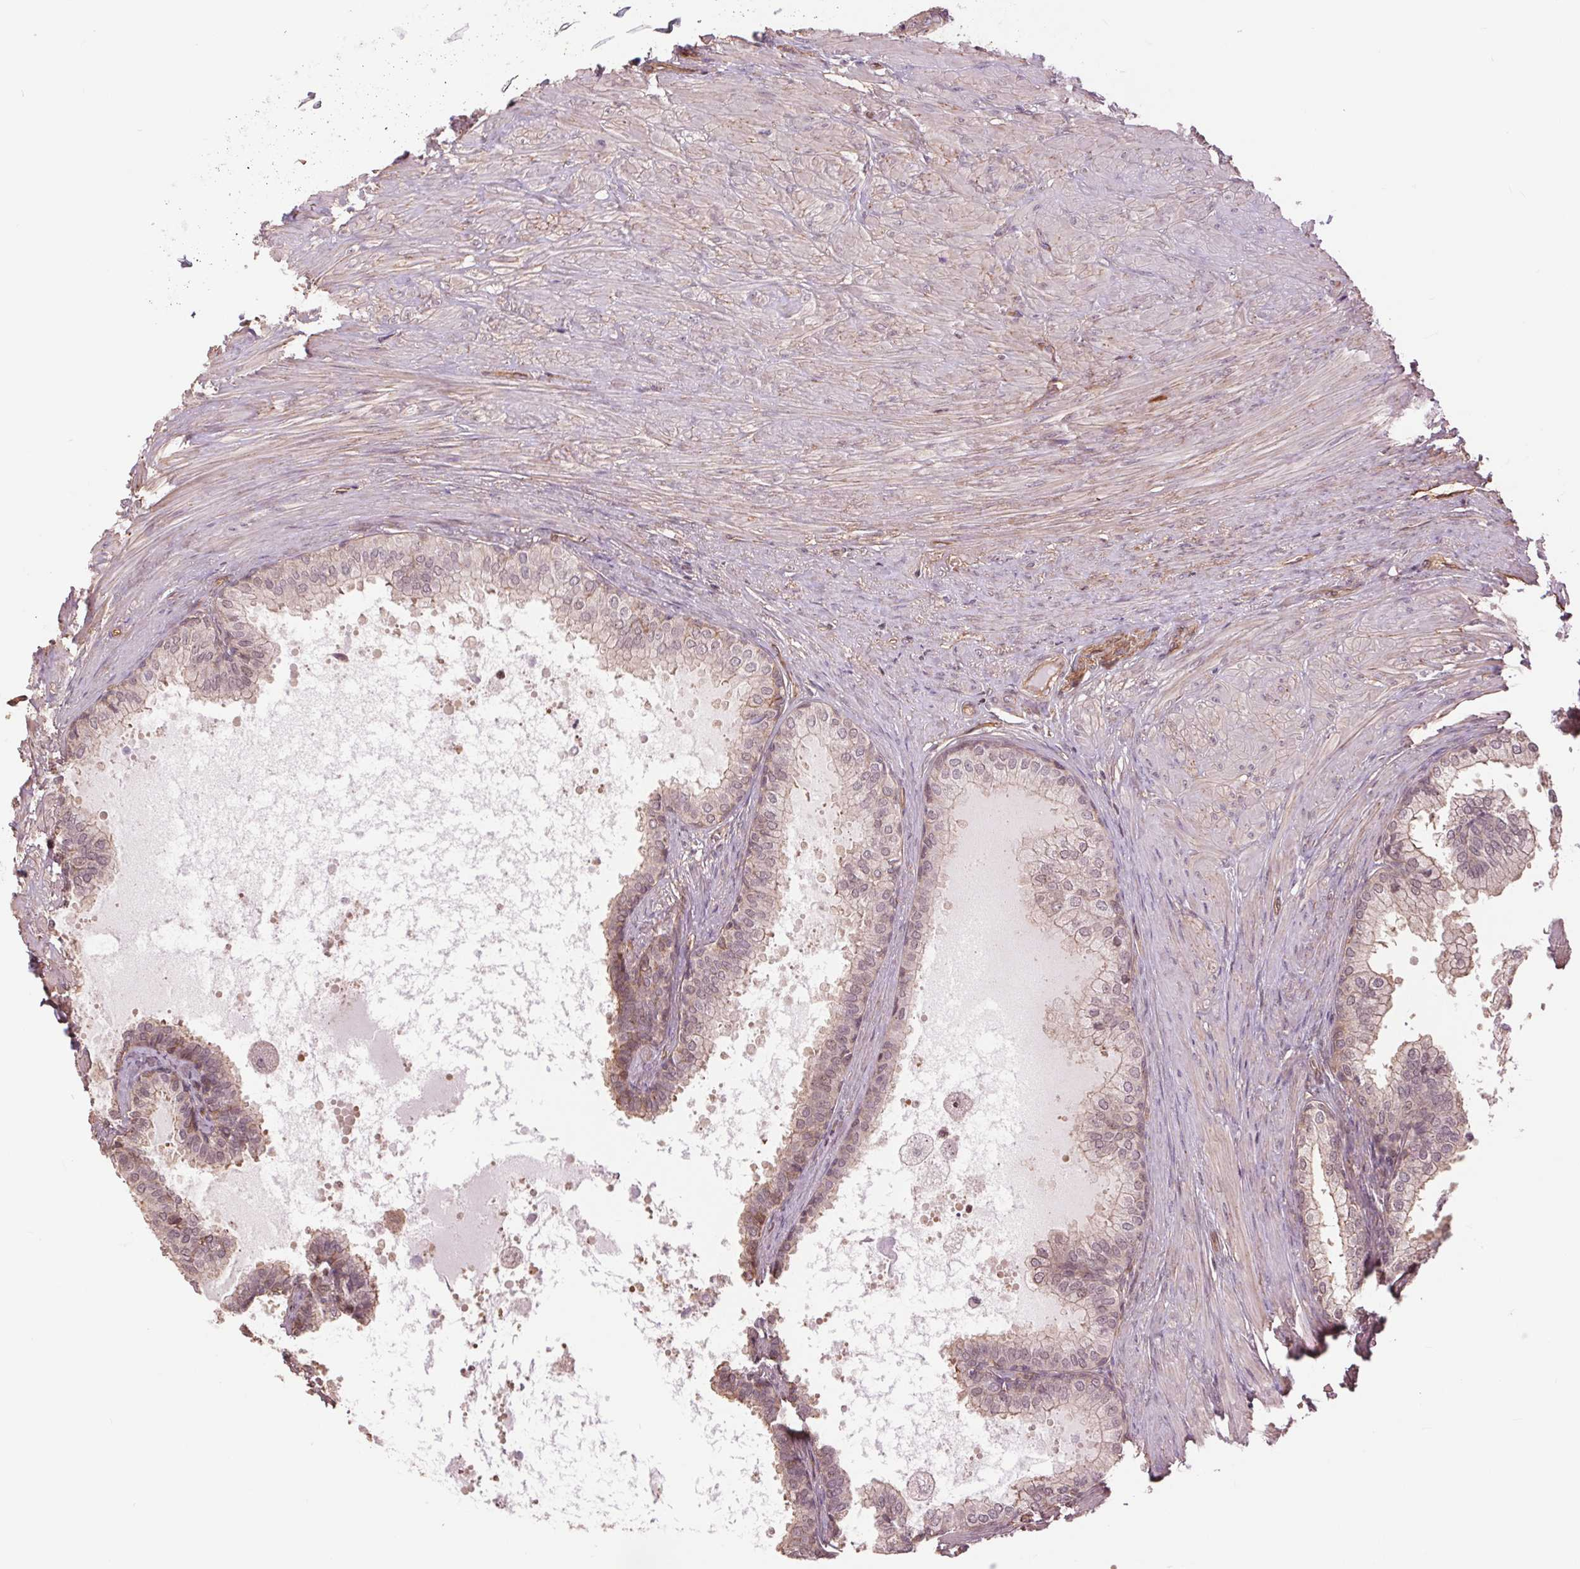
{"staining": {"intensity": "moderate", "quantity": "25%-75%", "location": "cytoplasmic/membranous"}, "tissue": "prostate", "cell_type": "Glandular cells", "image_type": "normal", "snomed": [{"axis": "morphology", "description": "Normal tissue, NOS"}, {"axis": "topography", "description": "Prostate"}, {"axis": "topography", "description": "Peripheral nerve tissue"}], "caption": "Prostate stained with immunohistochemistry (IHC) displays moderate cytoplasmic/membranous positivity in about 25%-75% of glandular cells.", "gene": "PALM", "patient": {"sex": "male", "age": 55}}